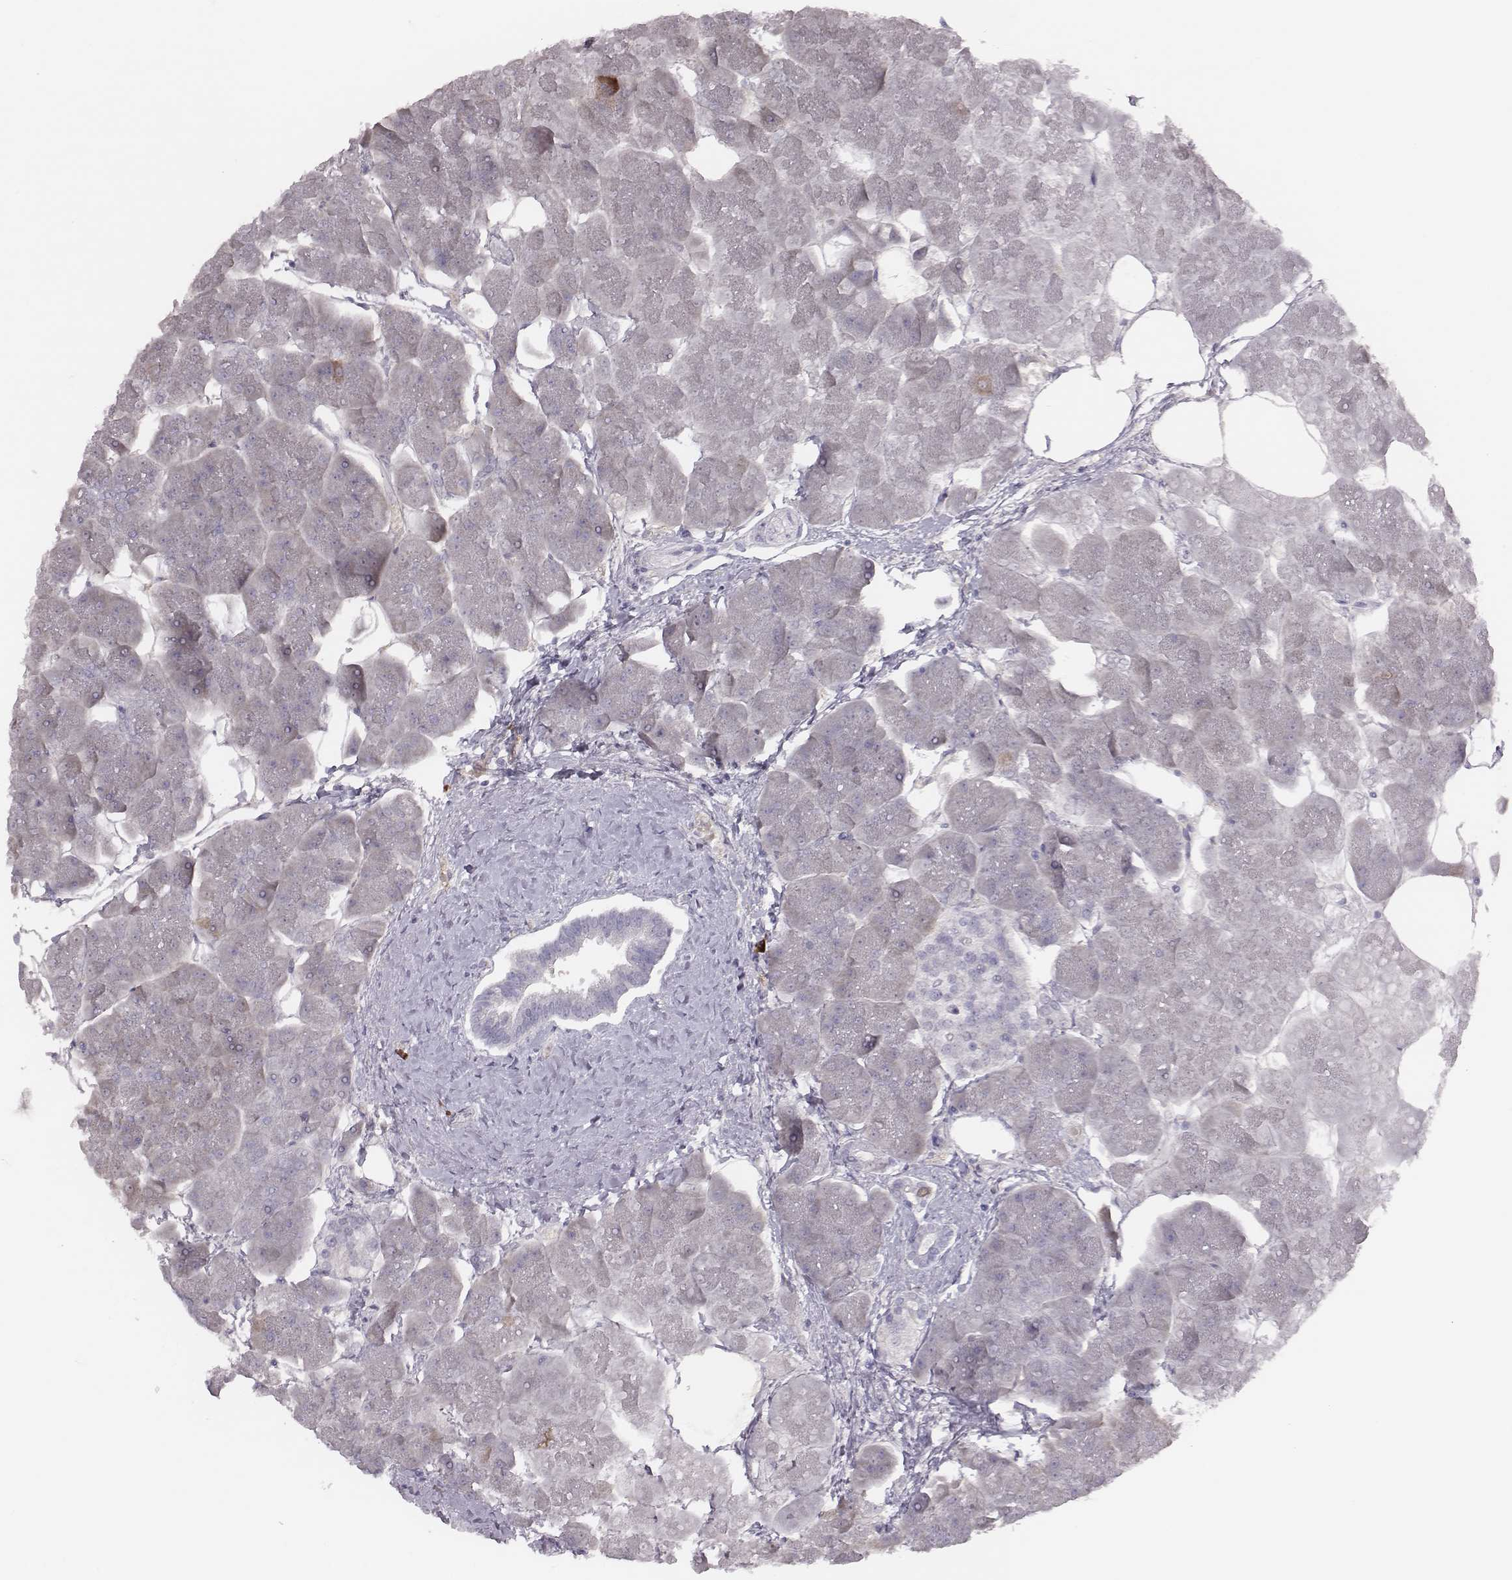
{"staining": {"intensity": "negative", "quantity": "none", "location": "none"}, "tissue": "pancreas", "cell_type": "Exocrine glandular cells", "image_type": "normal", "snomed": [{"axis": "morphology", "description": "Normal tissue, NOS"}, {"axis": "topography", "description": "Adipose tissue"}, {"axis": "topography", "description": "Pancreas"}, {"axis": "topography", "description": "Peripheral nerve tissue"}], "caption": "This is an immunohistochemistry photomicrograph of normal pancreas. There is no positivity in exocrine glandular cells.", "gene": "PBK", "patient": {"sex": "female", "age": 58}}